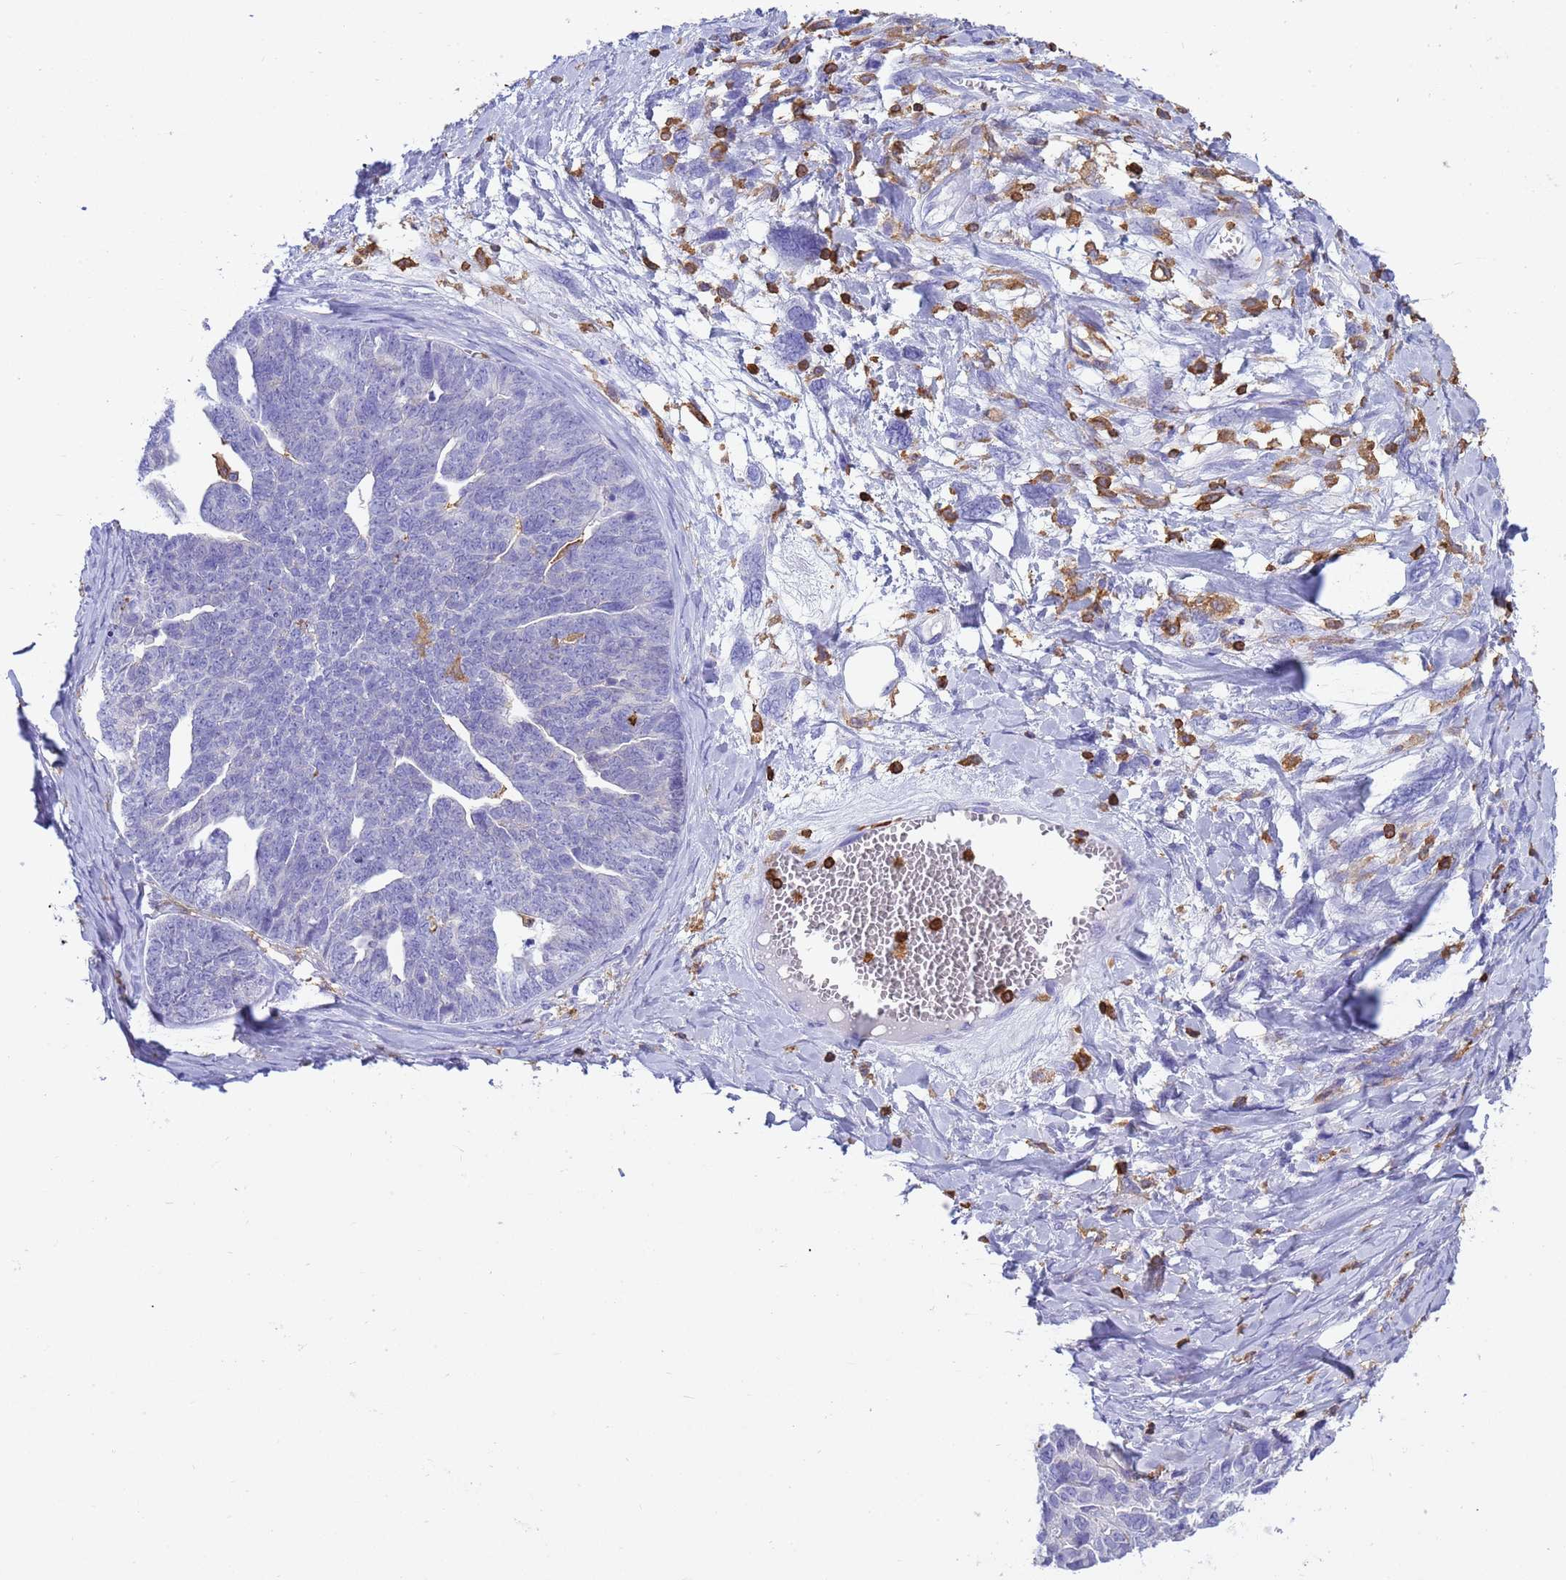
{"staining": {"intensity": "negative", "quantity": "none", "location": "none"}, "tissue": "ovarian cancer", "cell_type": "Tumor cells", "image_type": "cancer", "snomed": [{"axis": "morphology", "description": "Cystadenocarcinoma, serous, NOS"}, {"axis": "topography", "description": "Ovary"}], "caption": "High power microscopy image of an immunohistochemistry histopathology image of ovarian serous cystadenocarcinoma, revealing no significant staining in tumor cells.", "gene": "IRF5", "patient": {"sex": "female", "age": 79}}